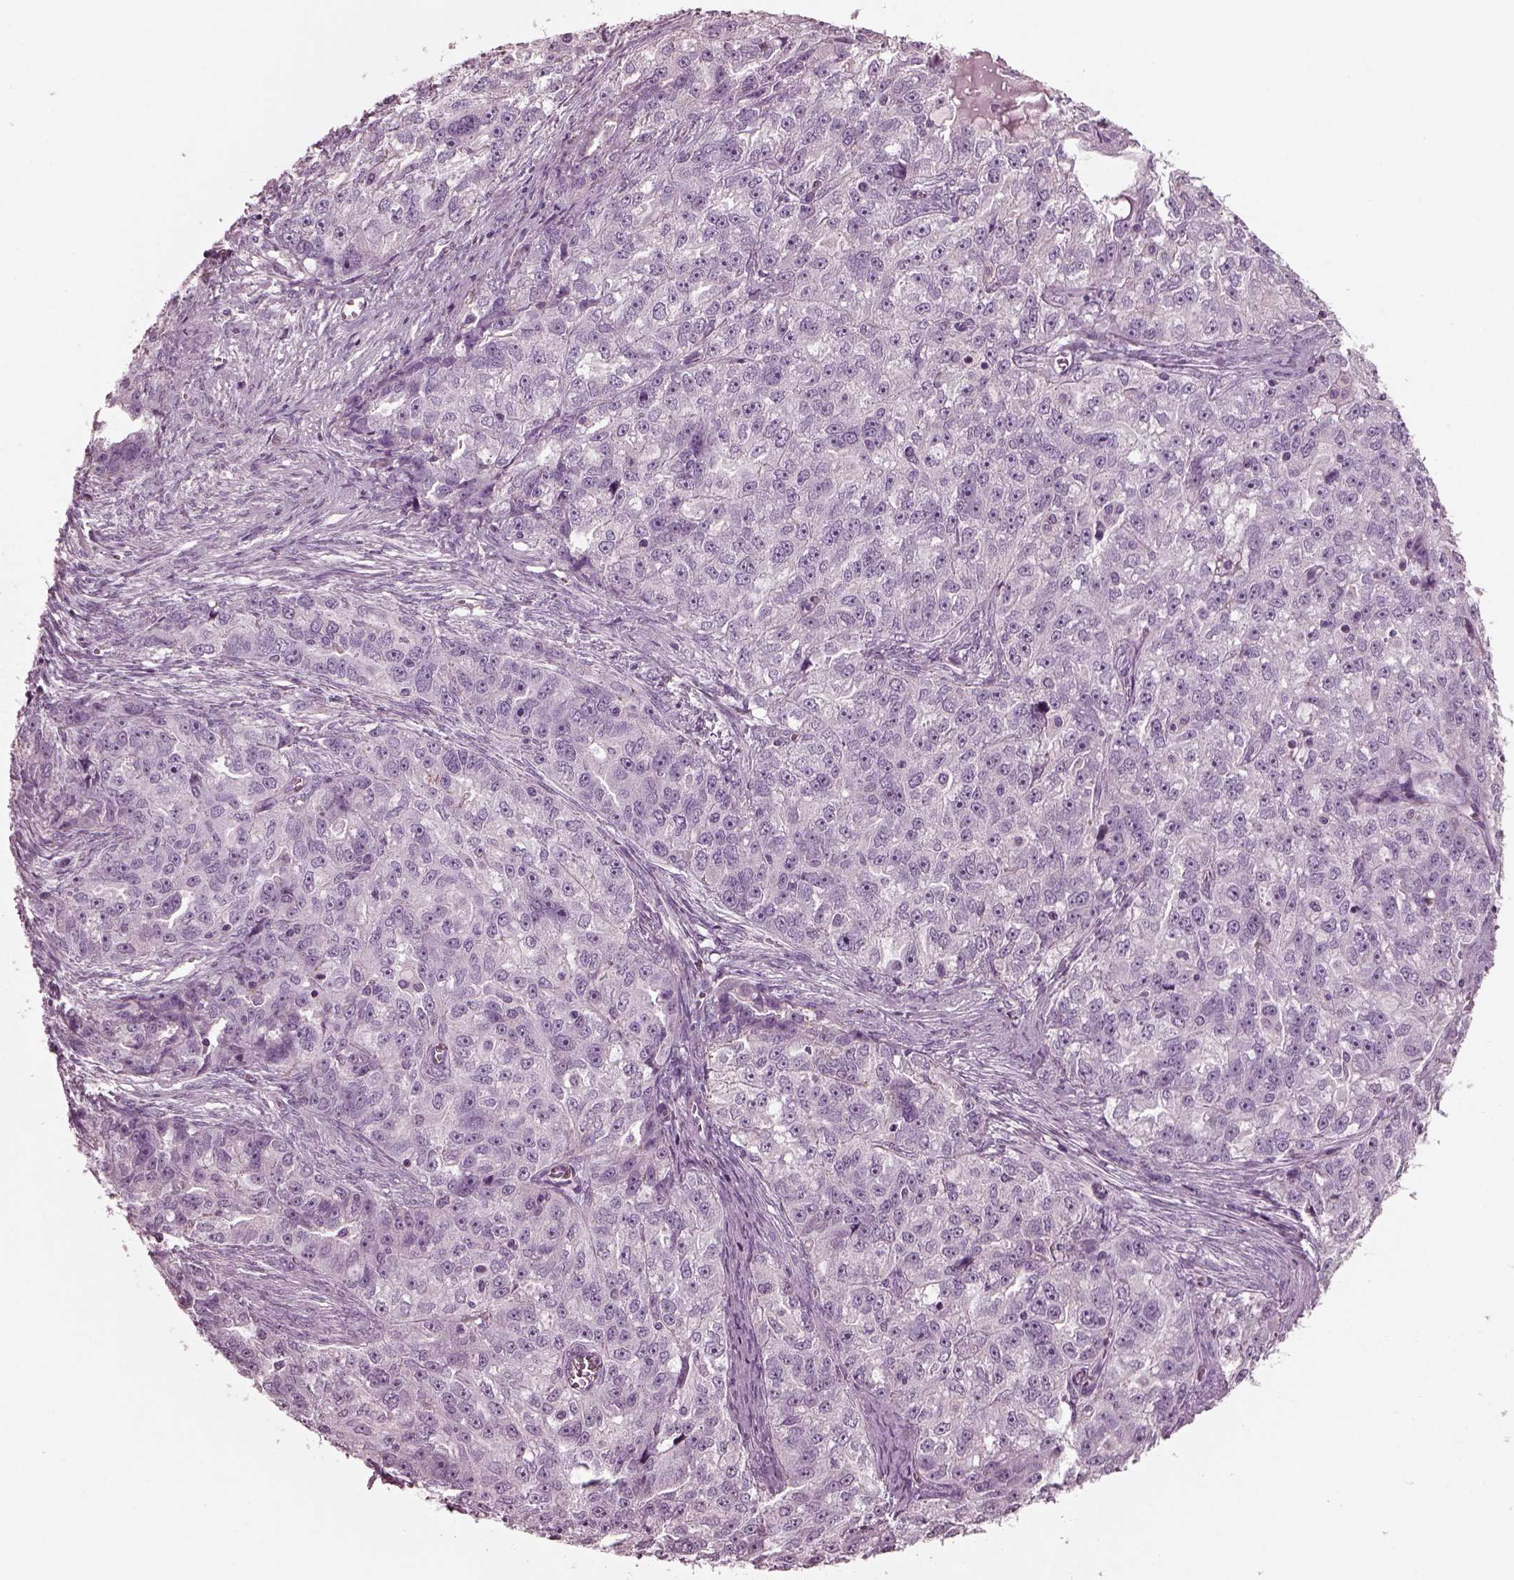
{"staining": {"intensity": "negative", "quantity": "none", "location": "none"}, "tissue": "ovarian cancer", "cell_type": "Tumor cells", "image_type": "cancer", "snomed": [{"axis": "morphology", "description": "Cystadenocarcinoma, serous, NOS"}, {"axis": "topography", "description": "Ovary"}], "caption": "This image is of ovarian serous cystadenocarcinoma stained with immunohistochemistry to label a protein in brown with the nuclei are counter-stained blue. There is no positivity in tumor cells. The staining was performed using DAB to visualize the protein expression in brown, while the nuclei were stained in blue with hematoxylin (Magnification: 20x).", "gene": "GDF11", "patient": {"sex": "female", "age": 51}}